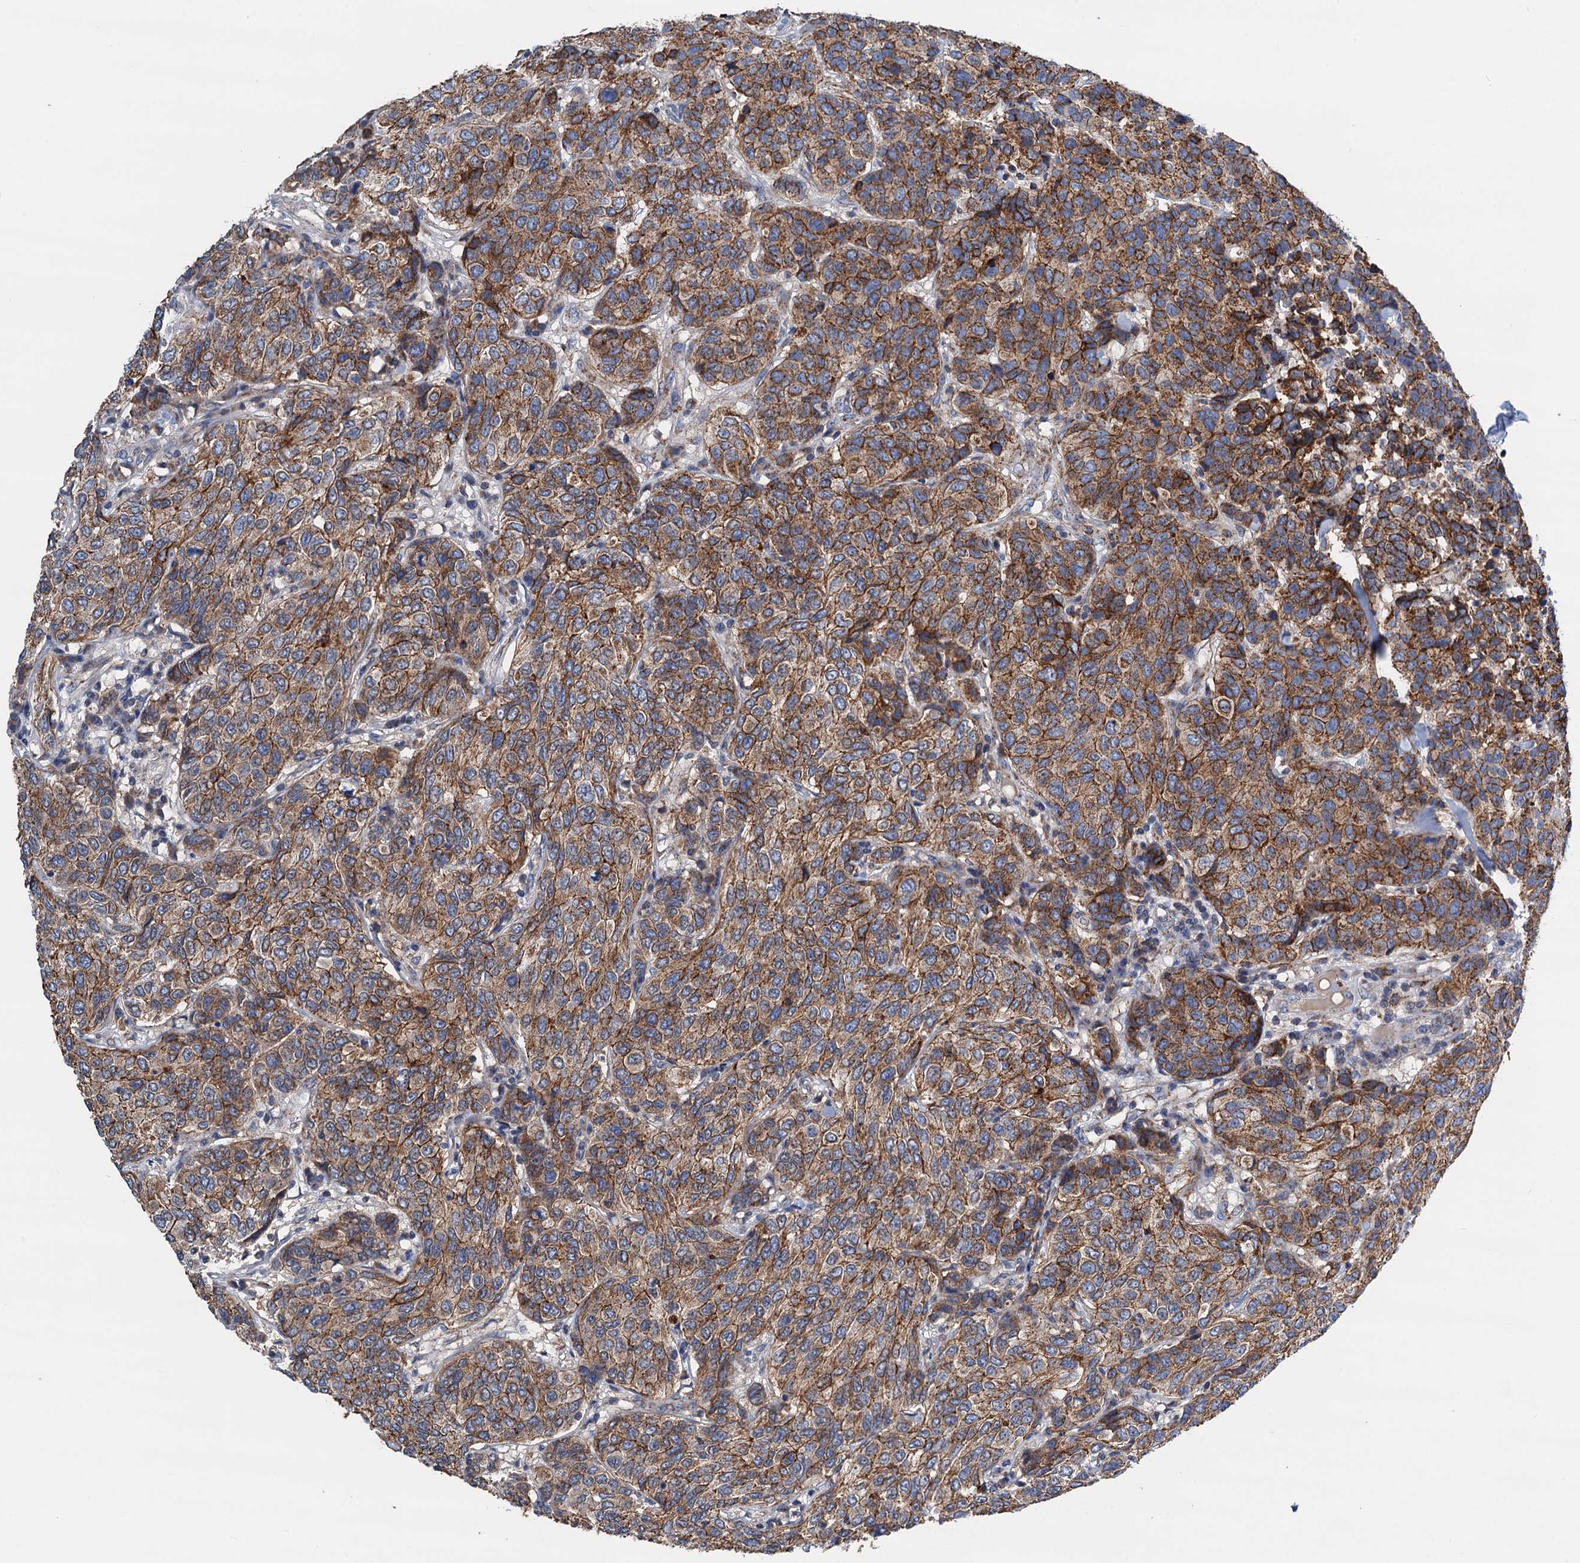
{"staining": {"intensity": "strong", "quantity": ">75%", "location": "cytoplasmic/membranous"}, "tissue": "breast cancer", "cell_type": "Tumor cells", "image_type": "cancer", "snomed": [{"axis": "morphology", "description": "Duct carcinoma"}, {"axis": "topography", "description": "Breast"}], "caption": "Protein expression analysis of breast cancer reveals strong cytoplasmic/membranous expression in approximately >75% of tumor cells.", "gene": "DGLUCY", "patient": {"sex": "female", "age": 55}}